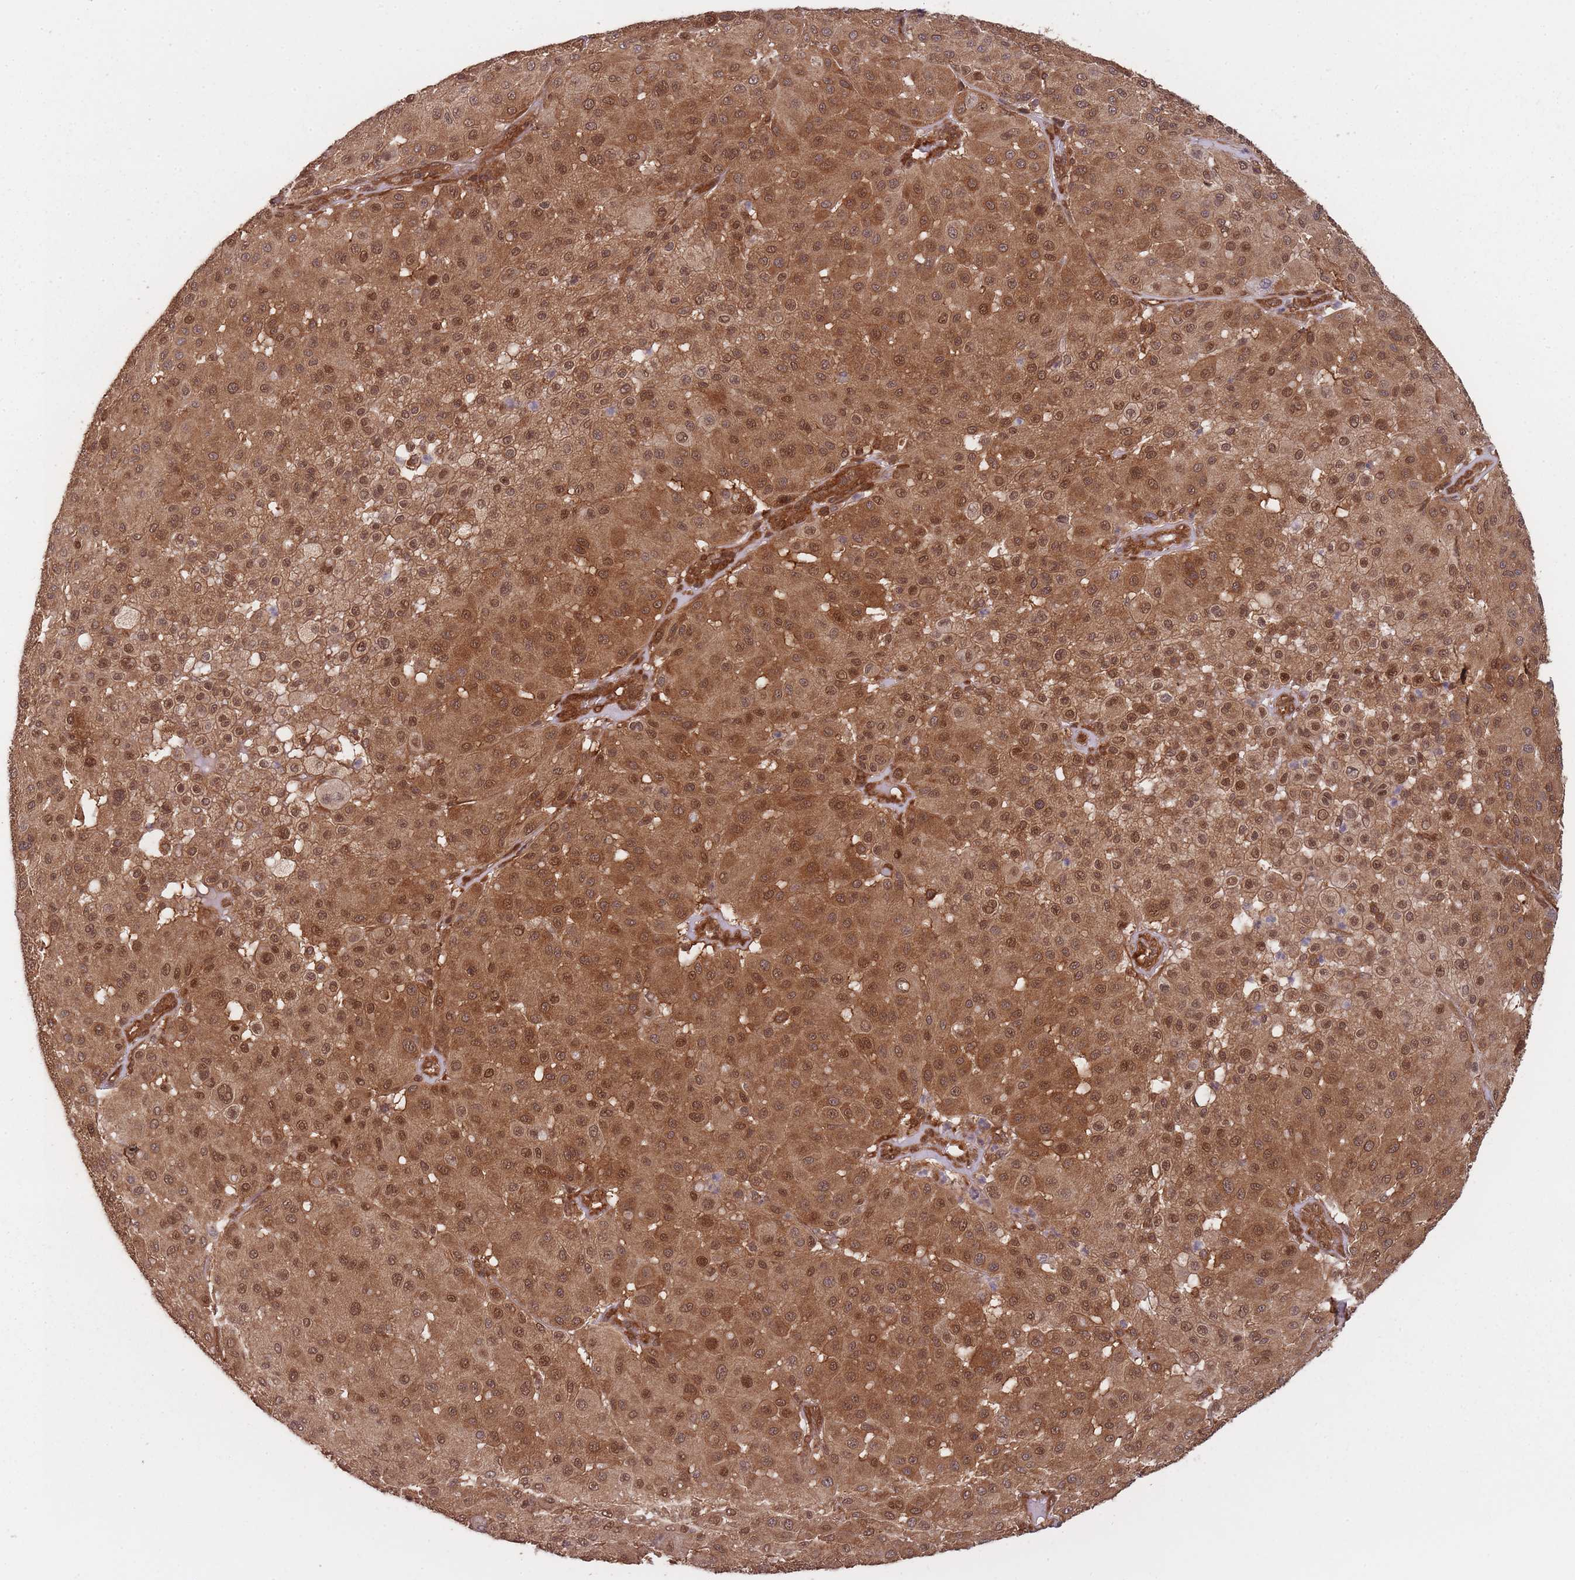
{"staining": {"intensity": "moderate", "quantity": ">75%", "location": "cytoplasmic/membranous,nuclear"}, "tissue": "melanoma", "cell_type": "Tumor cells", "image_type": "cancer", "snomed": [{"axis": "morphology", "description": "Malignant melanoma, Metastatic site"}, {"axis": "topography", "description": "Smooth muscle"}], "caption": "Human malignant melanoma (metastatic site) stained for a protein (brown) displays moderate cytoplasmic/membranous and nuclear positive positivity in approximately >75% of tumor cells.", "gene": "PPP6R3", "patient": {"sex": "male", "age": 41}}